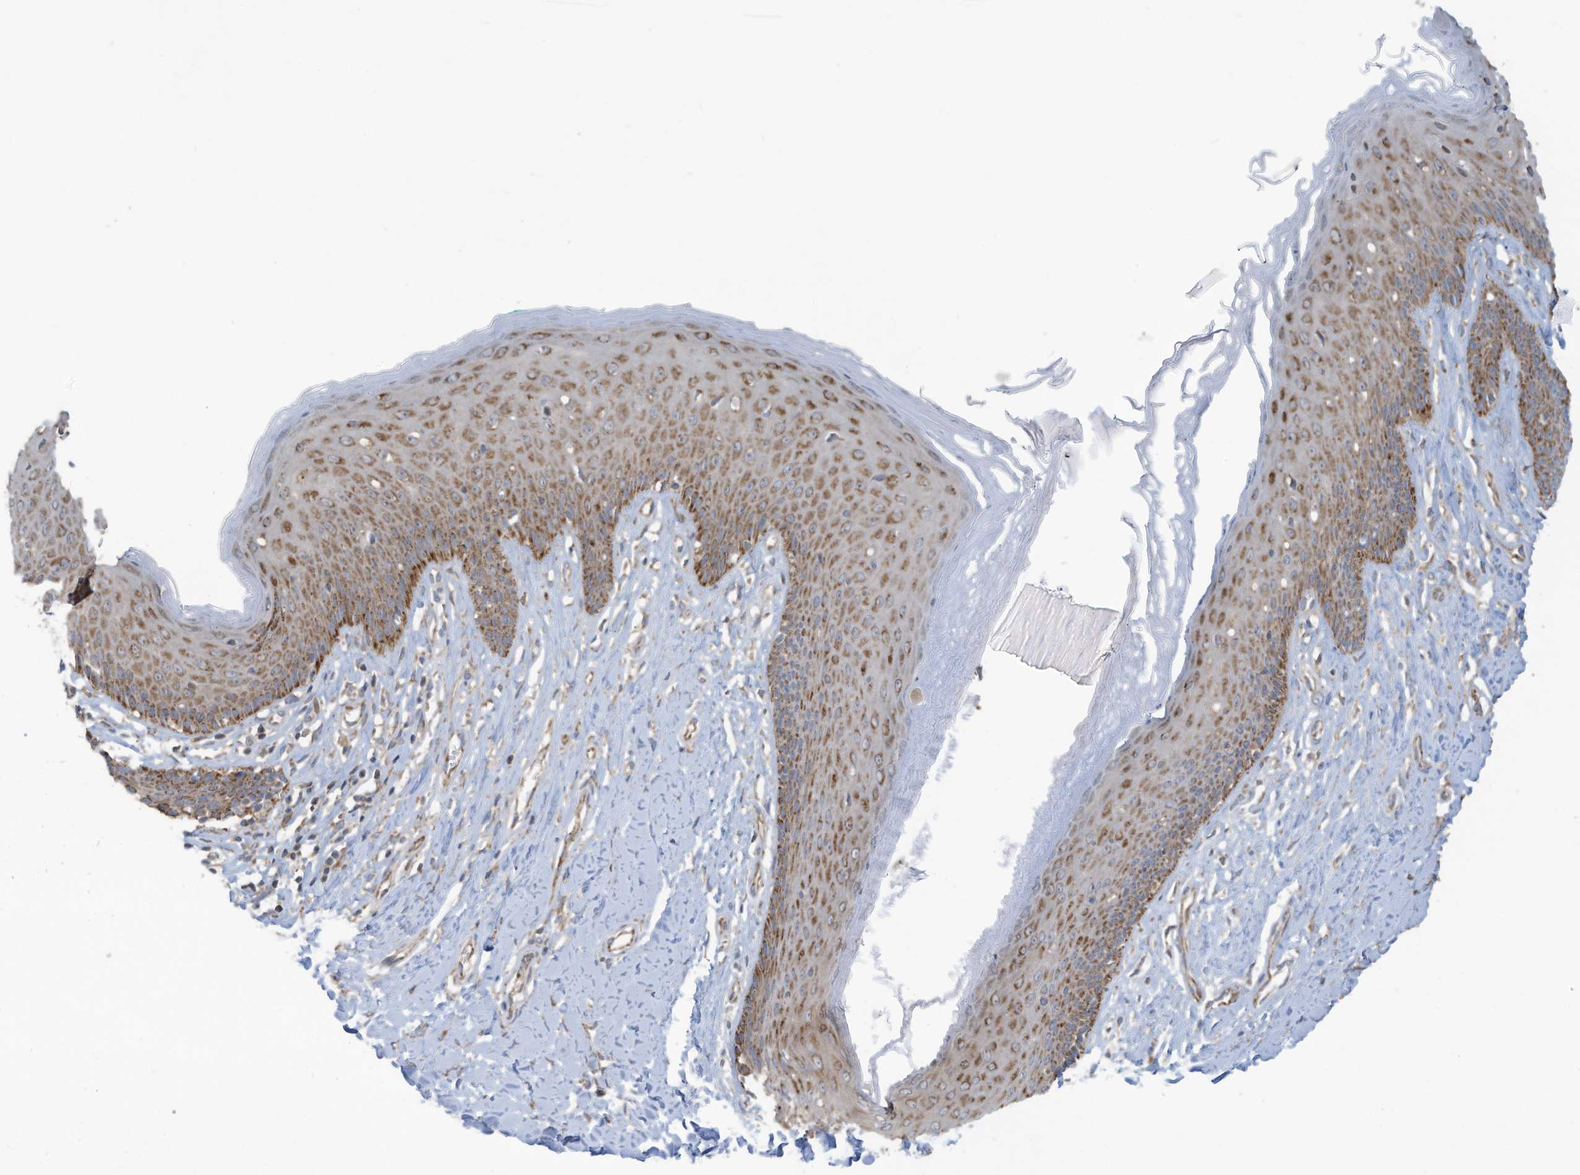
{"staining": {"intensity": "moderate", "quantity": ">75%", "location": "cytoplasmic/membranous"}, "tissue": "skin", "cell_type": "Epidermal cells", "image_type": "normal", "snomed": [{"axis": "morphology", "description": "Normal tissue, NOS"}, {"axis": "morphology", "description": "Squamous cell carcinoma, NOS"}, {"axis": "topography", "description": "Vulva"}], "caption": "Protein analysis of normal skin shows moderate cytoplasmic/membranous expression in about >75% of epidermal cells.", "gene": "SCGB1D2", "patient": {"sex": "female", "age": 85}}